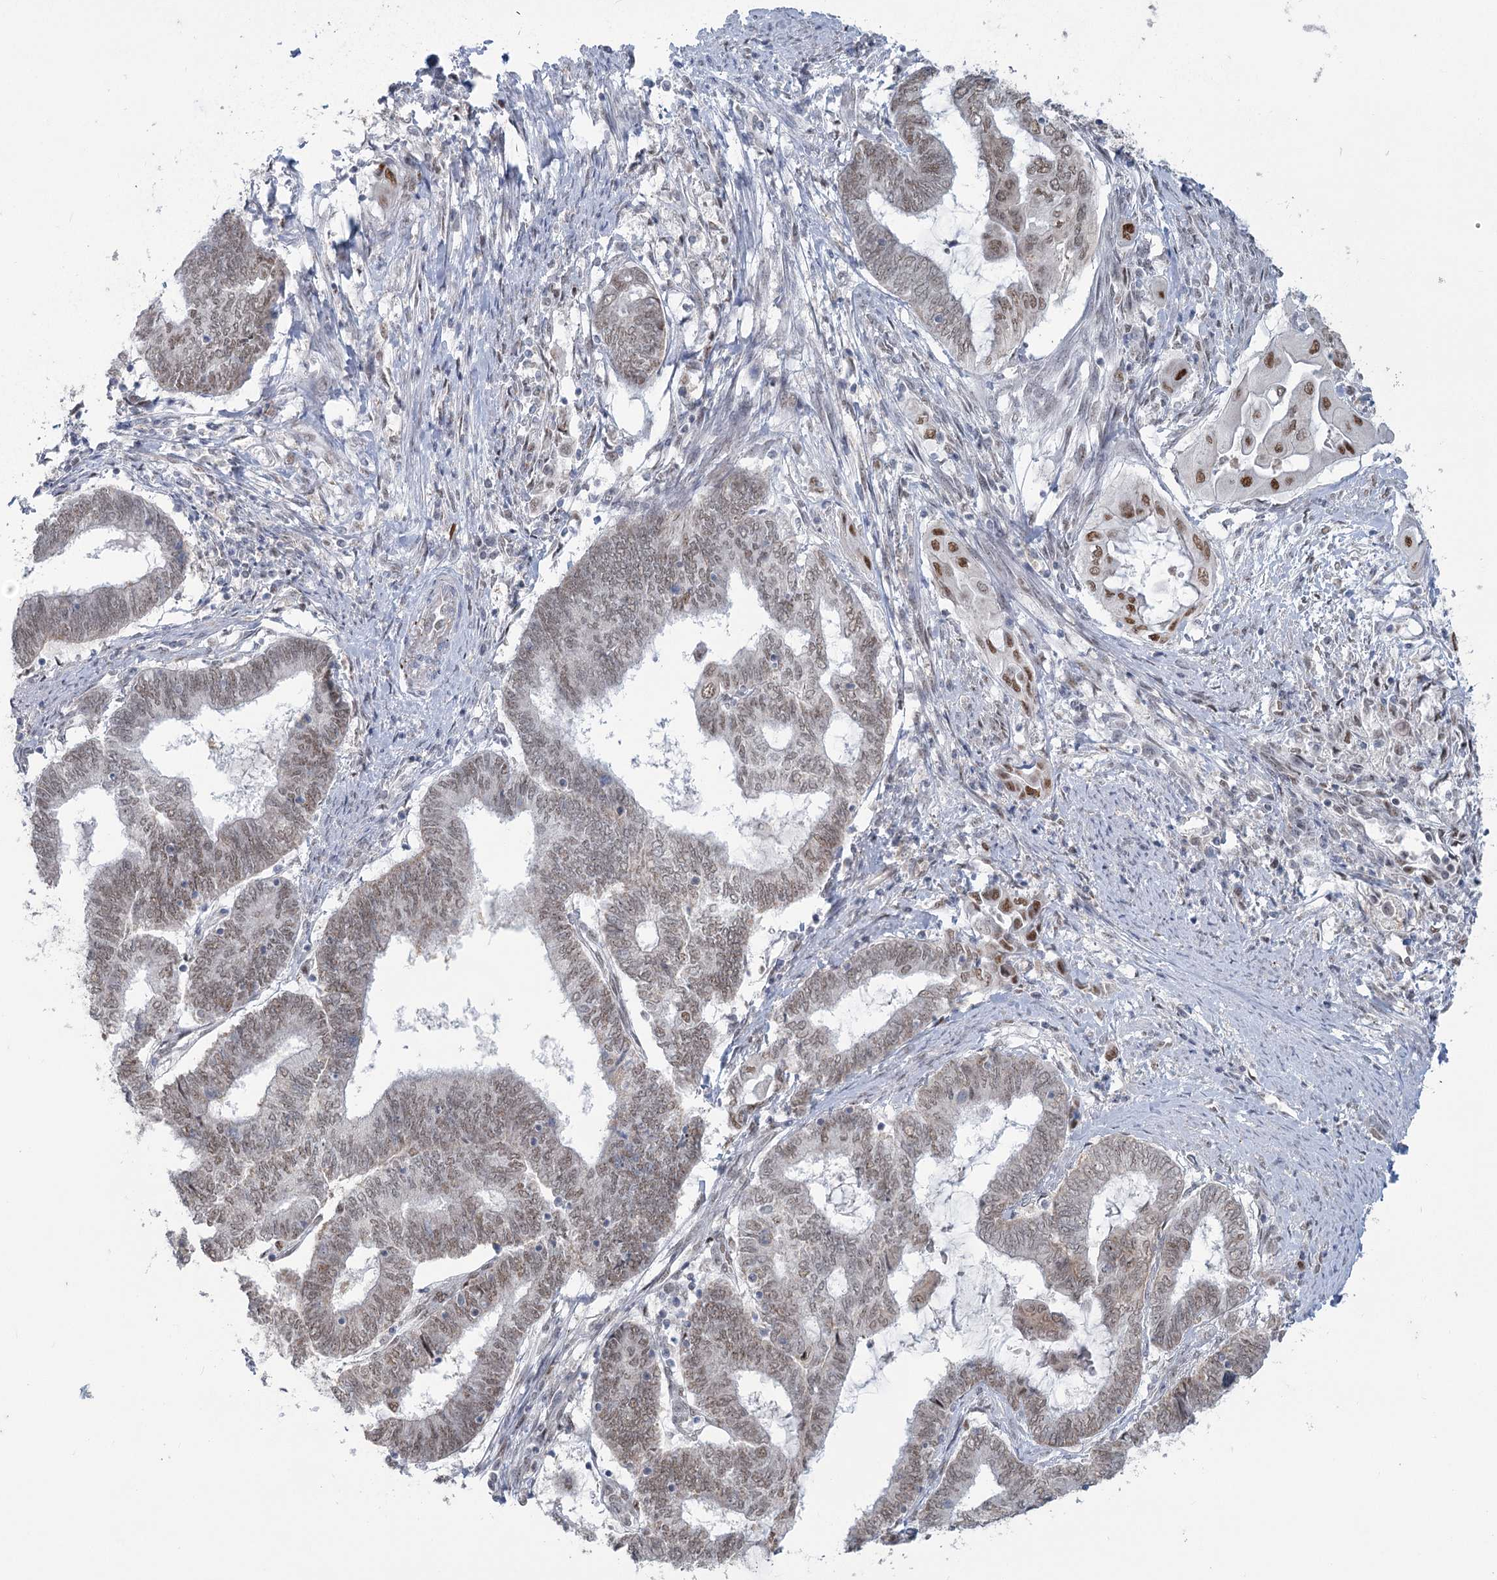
{"staining": {"intensity": "moderate", "quantity": ">75%", "location": "nuclear"}, "tissue": "endometrial cancer", "cell_type": "Tumor cells", "image_type": "cancer", "snomed": [{"axis": "morphology", "description": "Adenocarcinoma, NOS"}, {"axis": "topography", "description": "Uterus"}, {"axis": "topography", "description": "Endometrium"}], "caption": "A photomicrograph showing moderate nuclear expression in about >75% of tumor cells in endometrial cancer, as visualized by brown immunohistochemical staining.", "gene": "MTG1", "patient": {"sex": "female", "age": 70}}